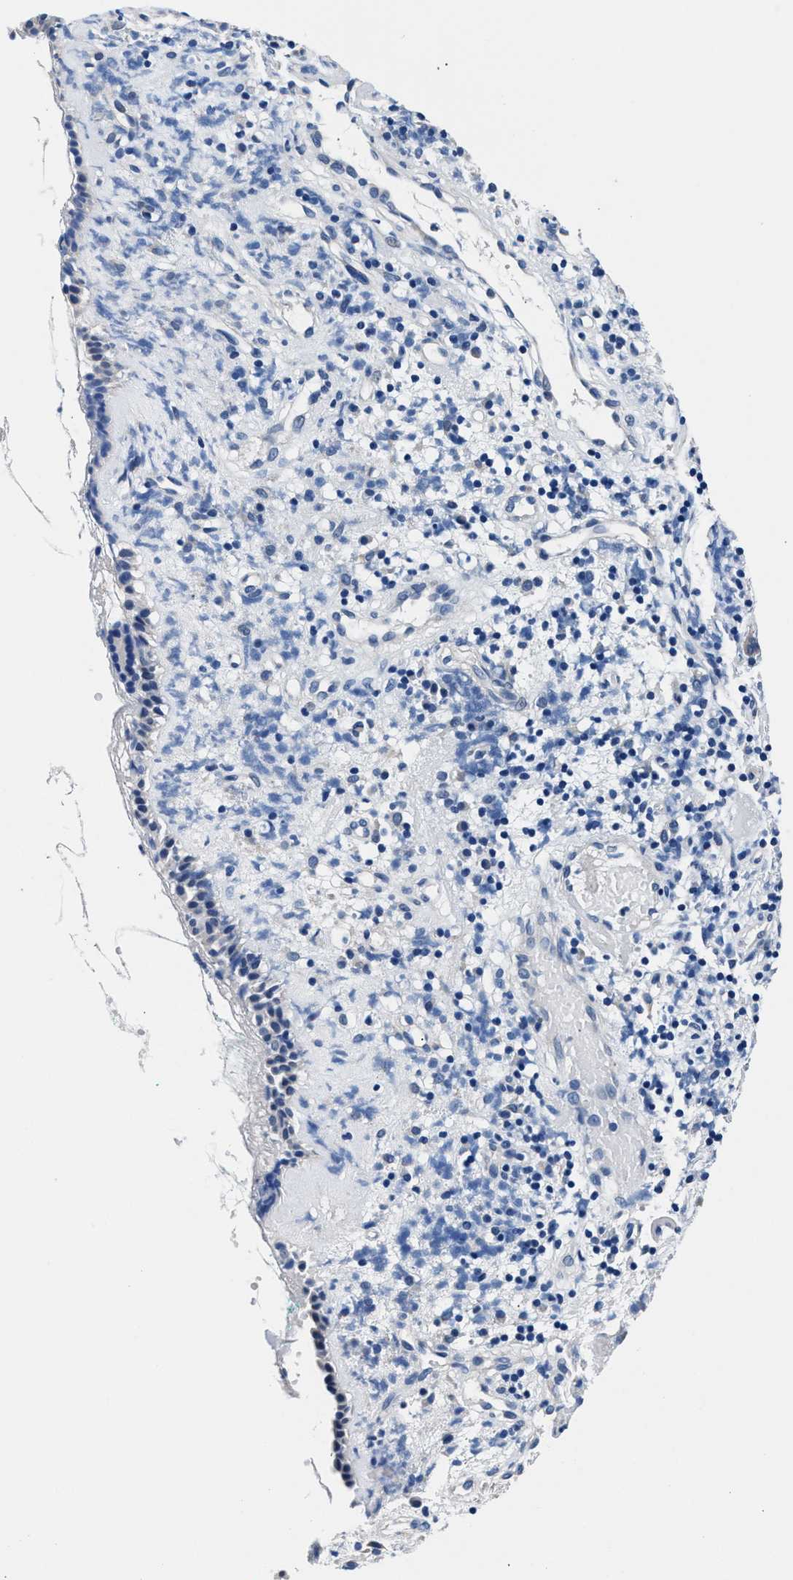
{"staining": {"intensity": "negative", "quantity": "none", "location": "none"}, "tissue": "nasopharynx", "cell_type": "Respiratory epithelial cells", "image_type": "normal", "snomed": [{"axis": "morphology", "description": "Normal tissue, NOS"}, {"axis": "morphology", "description": "Basal cell carcinoma"}, {"axis": "topography", "description": "Cartilage tissue"}, {"axis": "topography", "description": "Nasopharynx"}, {"axis": "topography", "description": "Oral tissue"}], "caption": "IHC histopathology image of unremarkable nasopharynx: human nasopharynx stained with DAB demonstrates no significant protein positivity in respiratory epithelial cells. Brightfield microscopy of immunohistochemistry stained with DAB (brown) and hematoxylin (blue), captured at high magnification.", "gene": "GSTM1", "patient": {"sex": "female", "age": 77}}